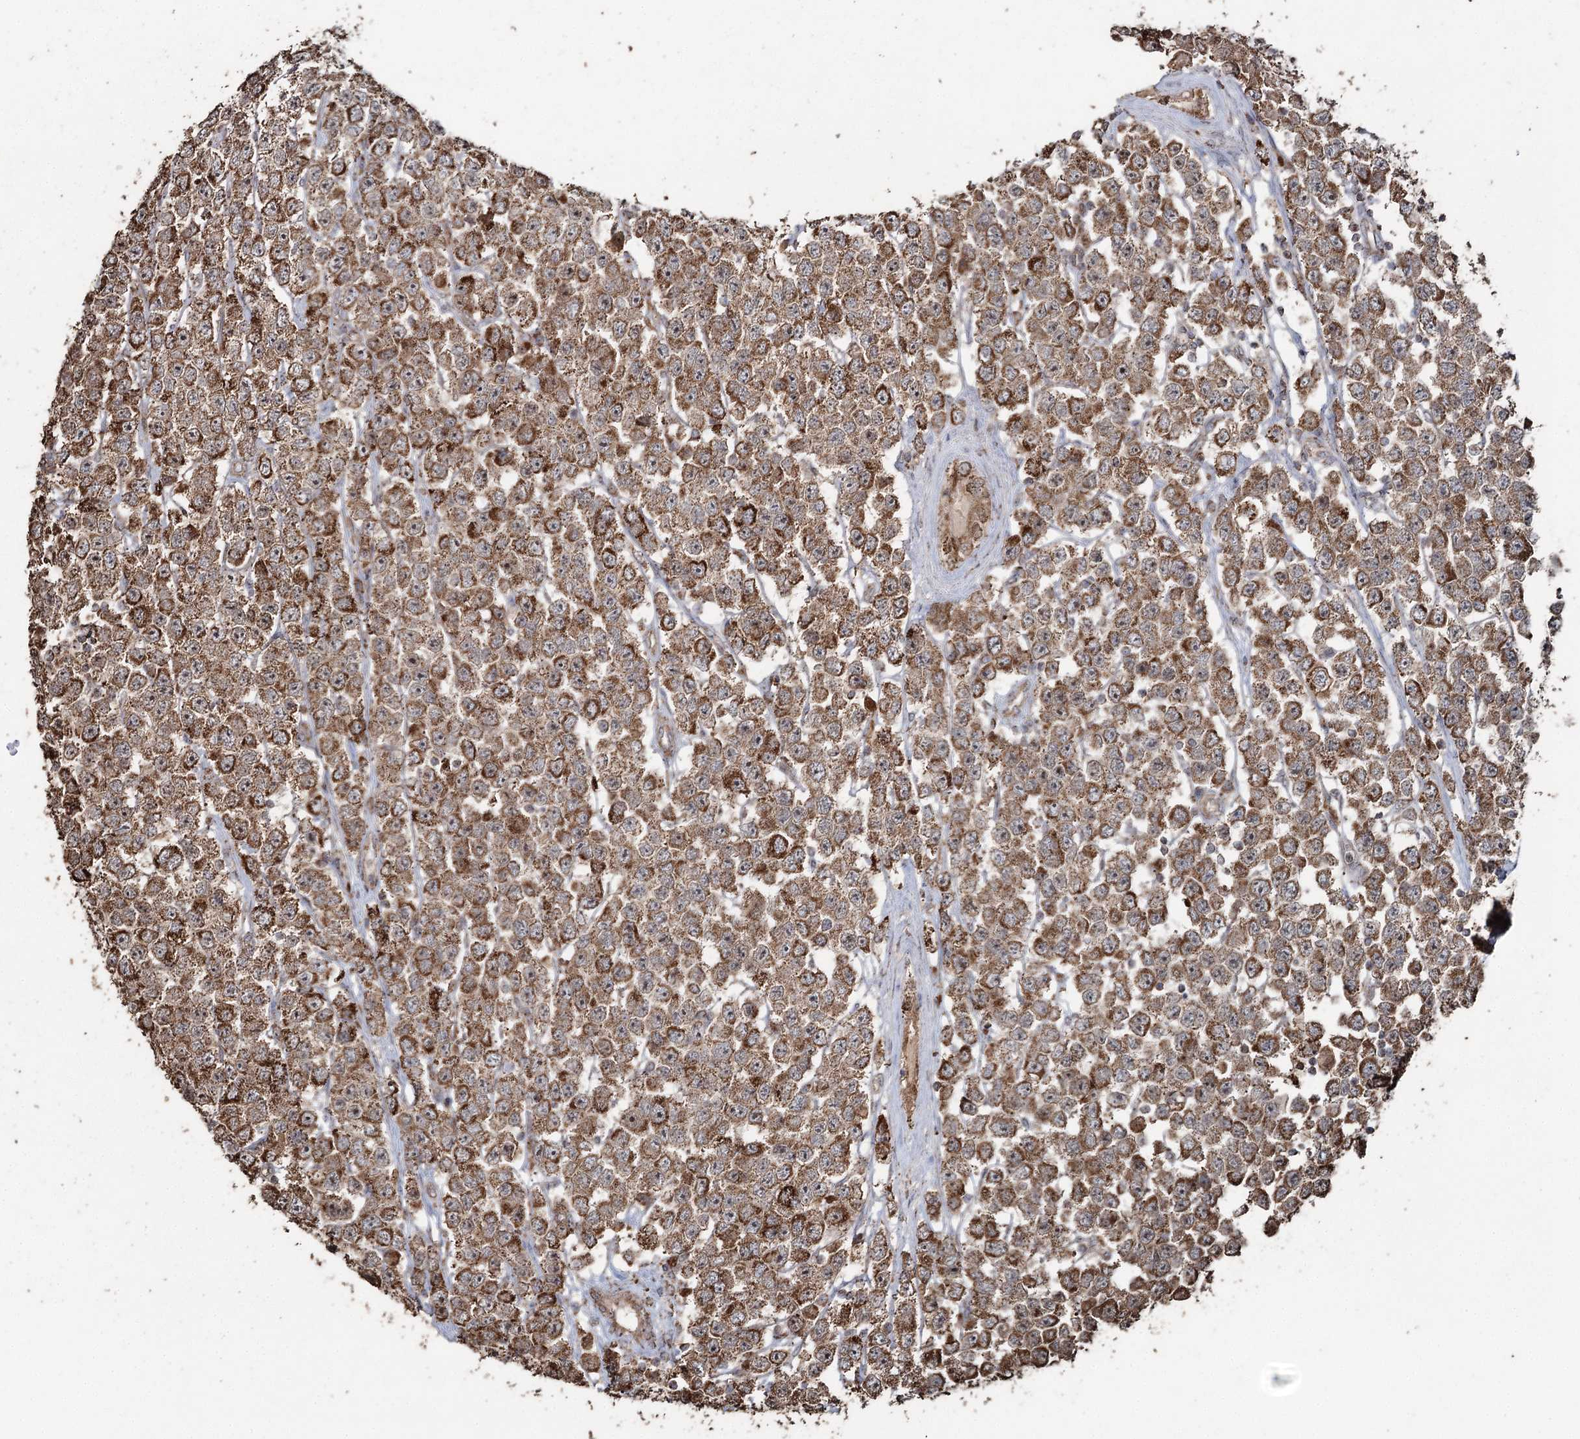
{"staining": {"intensity": "moderate", "quantity": ">75%", "location": "cytoplasmic/membranous"}, "tissue": "testis cancer", "cell_type": "Tumor cells", "image_type": "cancer", "snomed": [{"axis": "morphology", "description": "Seminoma, NOS"}, {"axis": "topography", "description": "Testis"}], "caption": "Immunohistochemistry image of neoplastic tissue: seminoma (testis) stained using immunohistochemistry (IHC) shows medium levels of moderate protein expression localized specifically in the cytoplasmic/membranous of tumor cells, appearing as a cytoplasmic/membranous brown color.", "gene": "SLF2", "patient": {"sex": "male", "age": 28}}